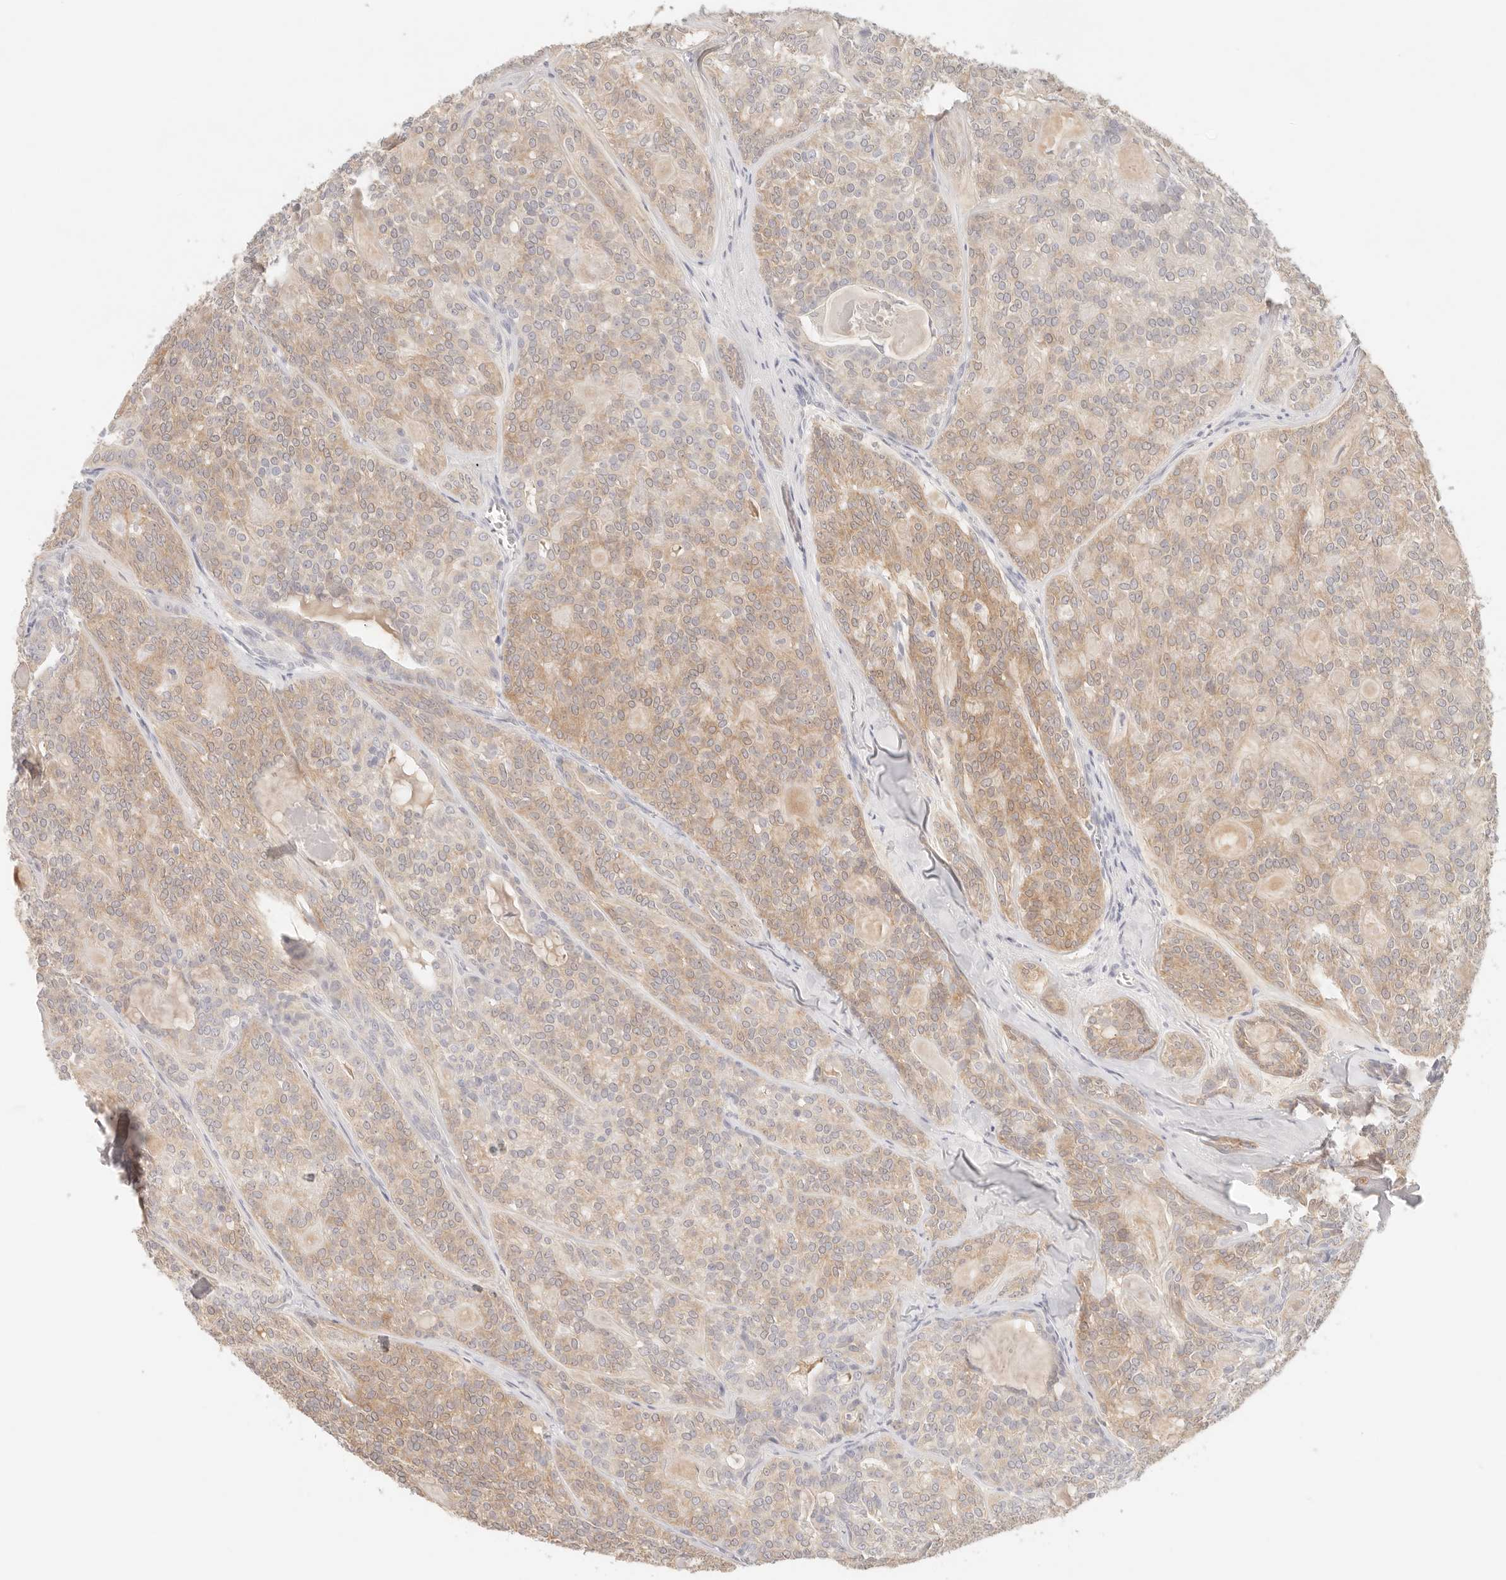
{"staining": {"intensity": "moderate", "quantity": ">75%", "location": "cytoplasmic/membranous"}, "tissue": "head and neck cancer", "cell_type": "Tumor cells", "image_type": "cancer", "snomed": [{"axis": "morphology", "description": "Adenocarcinoma, NOS"}, {"axis": "topography", "description": "Head-Neck"}], "caption": "Immunohistochemistry image of head and neck cancer stained for a protein (brown), which demonstrates medium levels of moderate cytoplasmic/membranous expression in about >75% of tumor cells.", "gene": "SPHK1", "patient": {"sex": "male", "age": 66}}